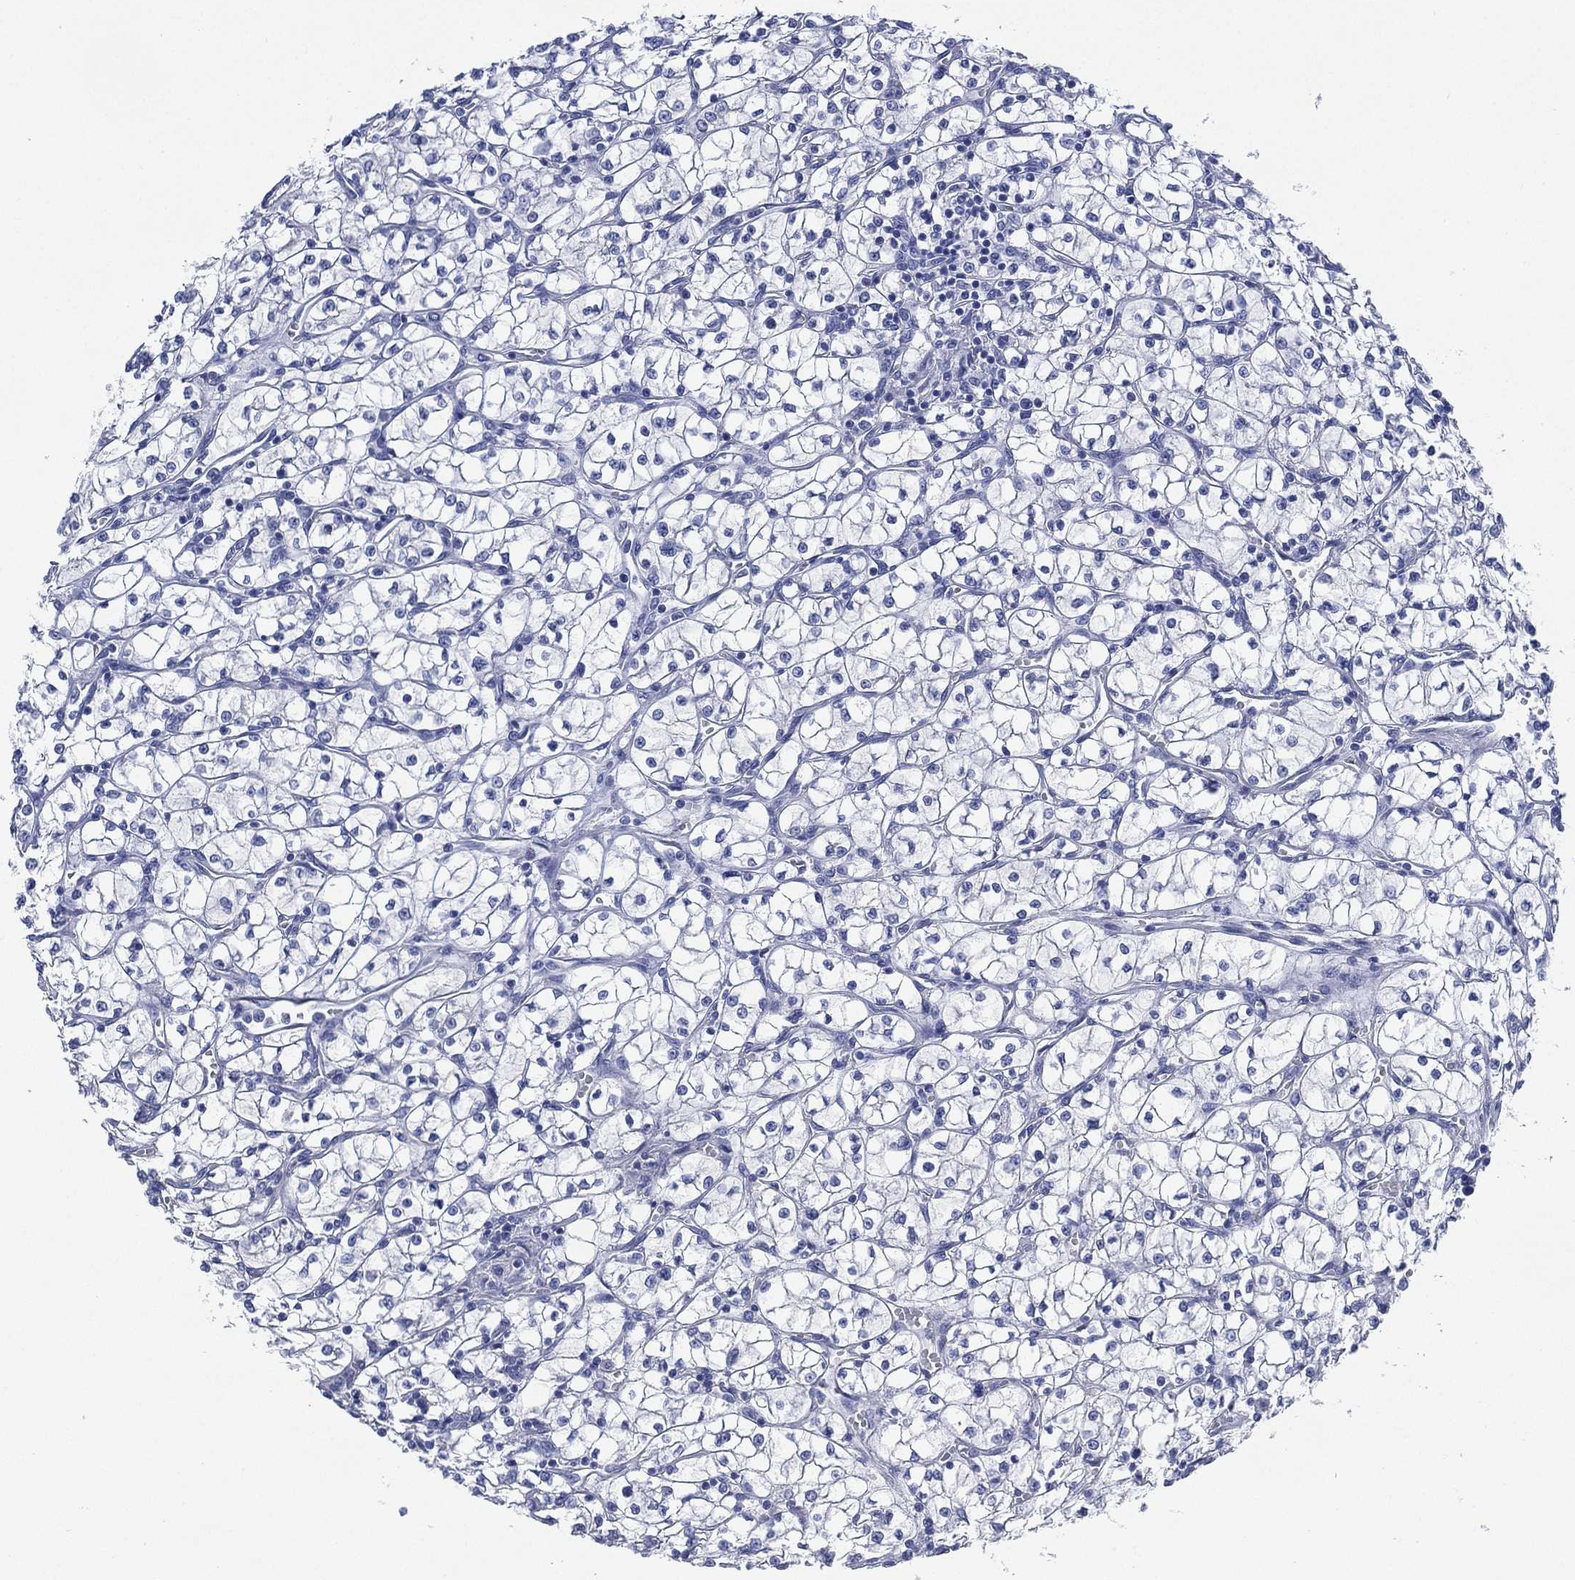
{"staining": {"intensity": "negative", "quantity": "none", "location": "none"}, "tissue": "renal cancer", "cell_type": "Tumor cells", "image_type": "cancer", "snomed": [{"axis": "morphology", "description": "Adenocarcinoma, NOS"}, {"axis": "topography", "description": "Kidney"}], "caption": "This is an immunohistochemistry (IHC) image of renal adenocarcinoma. There is no expression in tumor cells.", "gene": "CCDC70", "patient": {"sex": "female", "age": 64}}